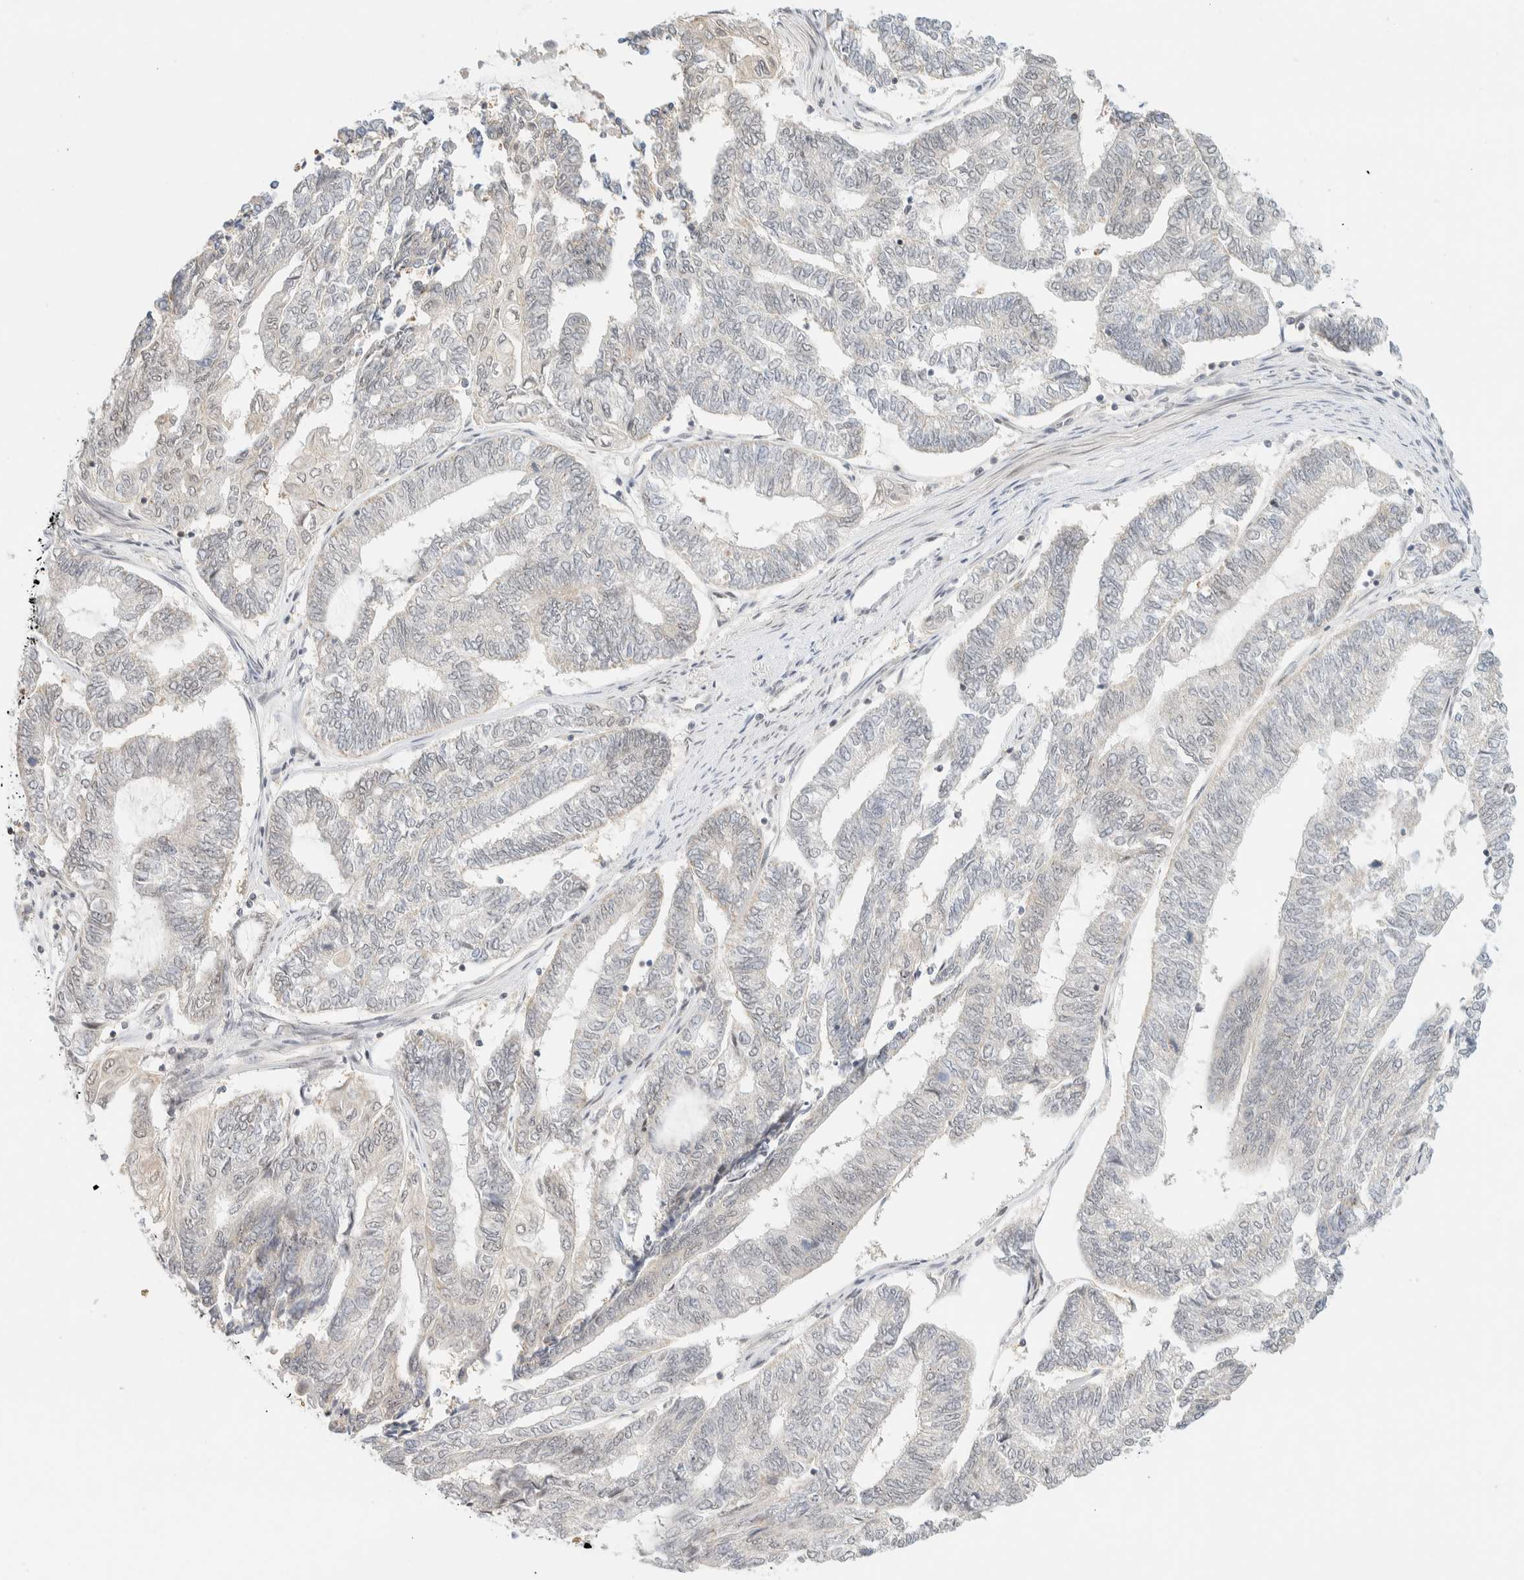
{"staining": {"intensity": "negative", "quantity": "none", "location": "none"}, "tissue": "endometrial cancer", "cell_type": "Tumor cells", "image_type": "cancer", "snomed": [{"axis": "morphology", "description": "Adenocarcinoma, NOS"}, {"axis": "topography", "description": "Uterus"}, {"axis": "topography", "description": "Endometrium"}], "caption": "Immunohistochemistry (IHC) of endometrial cancer (adenocarcinoma) reveals no expression in tumor cells.", "gene": "PYGO2", "patient": {"sex": "female", "age": 70}}